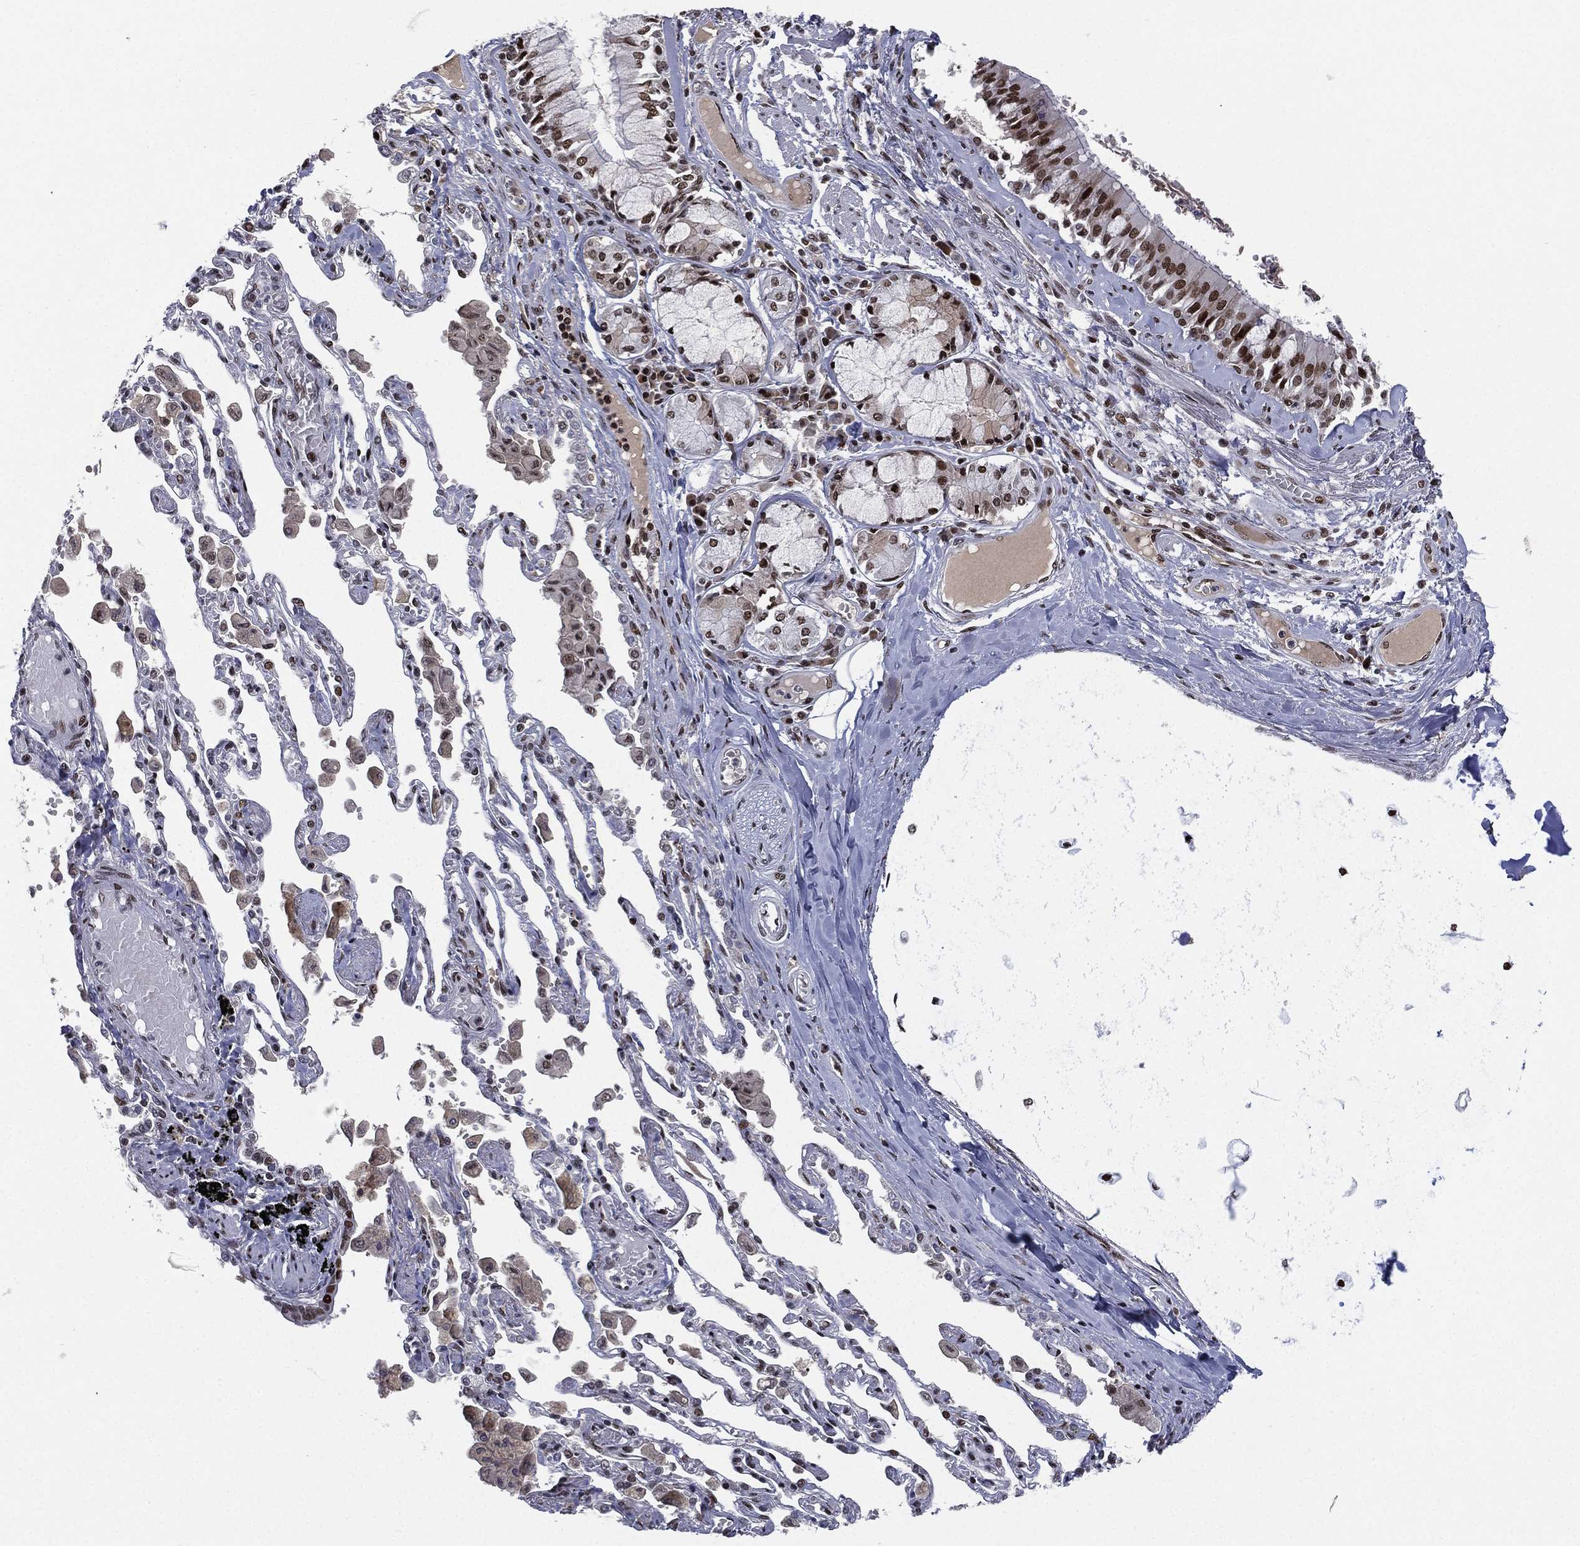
{"staining": {"intensity": "strong", "quantity": ">75%", "location": "nuclear"}, "tissue": "bronchus", "cell_type": "Respiratory epithelial cells", "image_type": "normal", "snomed": [{"axis": "morphology", "description": "Normal tissue, NOS"}, {"axis": "morphology", "description": "Squamous cell carcinoma, NOS"}, {"axis": "topography", "description": "Cartilage tissue"}, {"axis": "topography", "description": "Bronchus"}, {"axis": "topography", "description": "Lung"}], "caption": "Immunohistochemistry photomicrograph of normal bronchus: human bronchus stained using IHC demonstrates high levels of strong protein expression localized specifically in the nuclear of respiratory epithelial cells, appearing as a nuclear brown color.", "gene": "RTF1", "patient": {"sex": "female", "age": 49}}